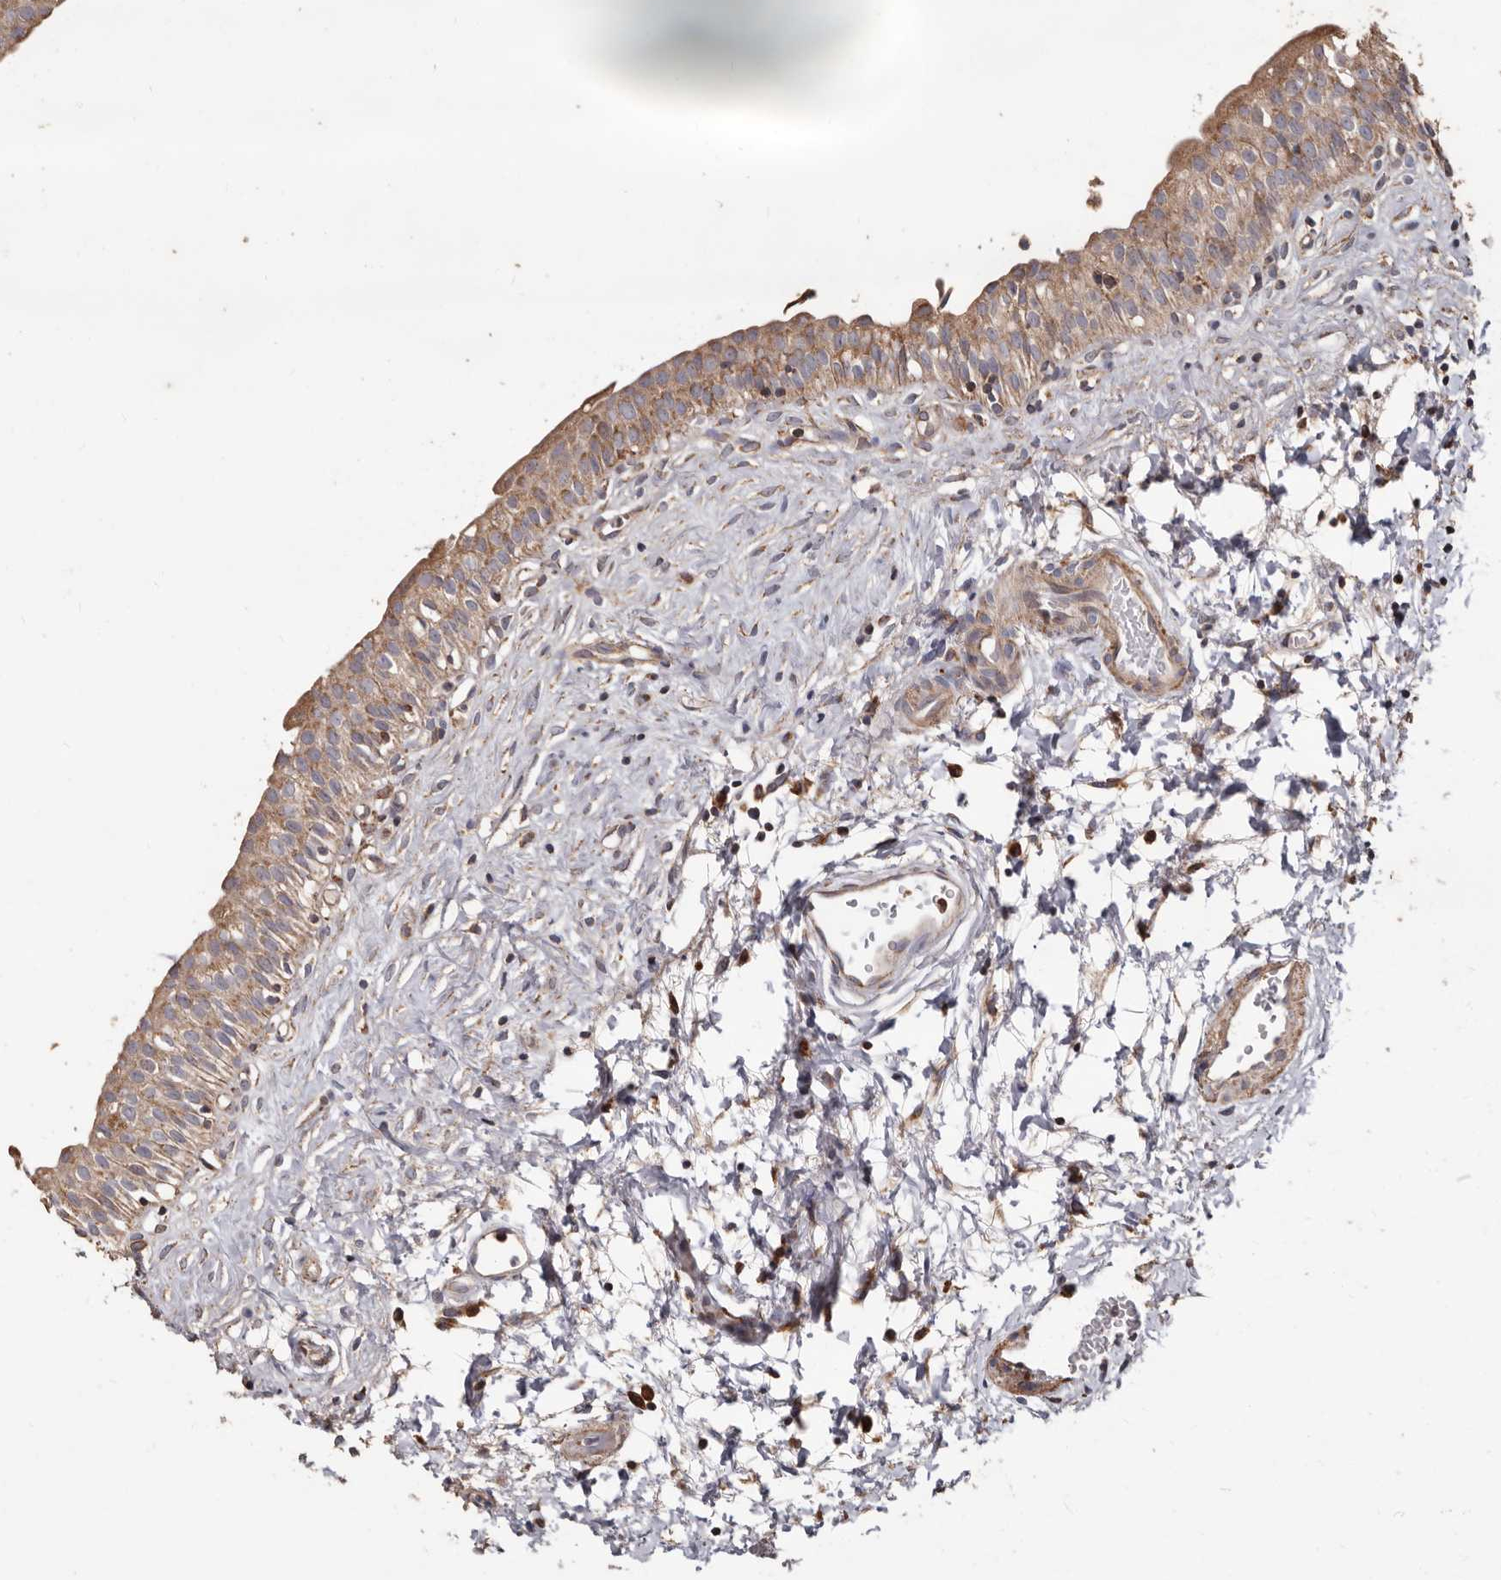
{"staining": {"intensity": "moderate", "quantity": ">75%", "location": "cytoplasmic/membranous"}, "tissue": "urinary bladder", "cell_type": "Urothelial cells", "image_type": "normal", "snomed": [{"axis": "morphology", "description": "Normal tissue, NOS"}, {"axis": "topography", "description": "Urinary bladder"}], "caption": "Benign urinary bladder was stained to show a protein in brown. There is medium levels of moderate cytoplasmic/membranous positivity in about >75% of urothelial cells.", "gene": "OSGIN2", "patient": {"sex": "male", "age": 51}}